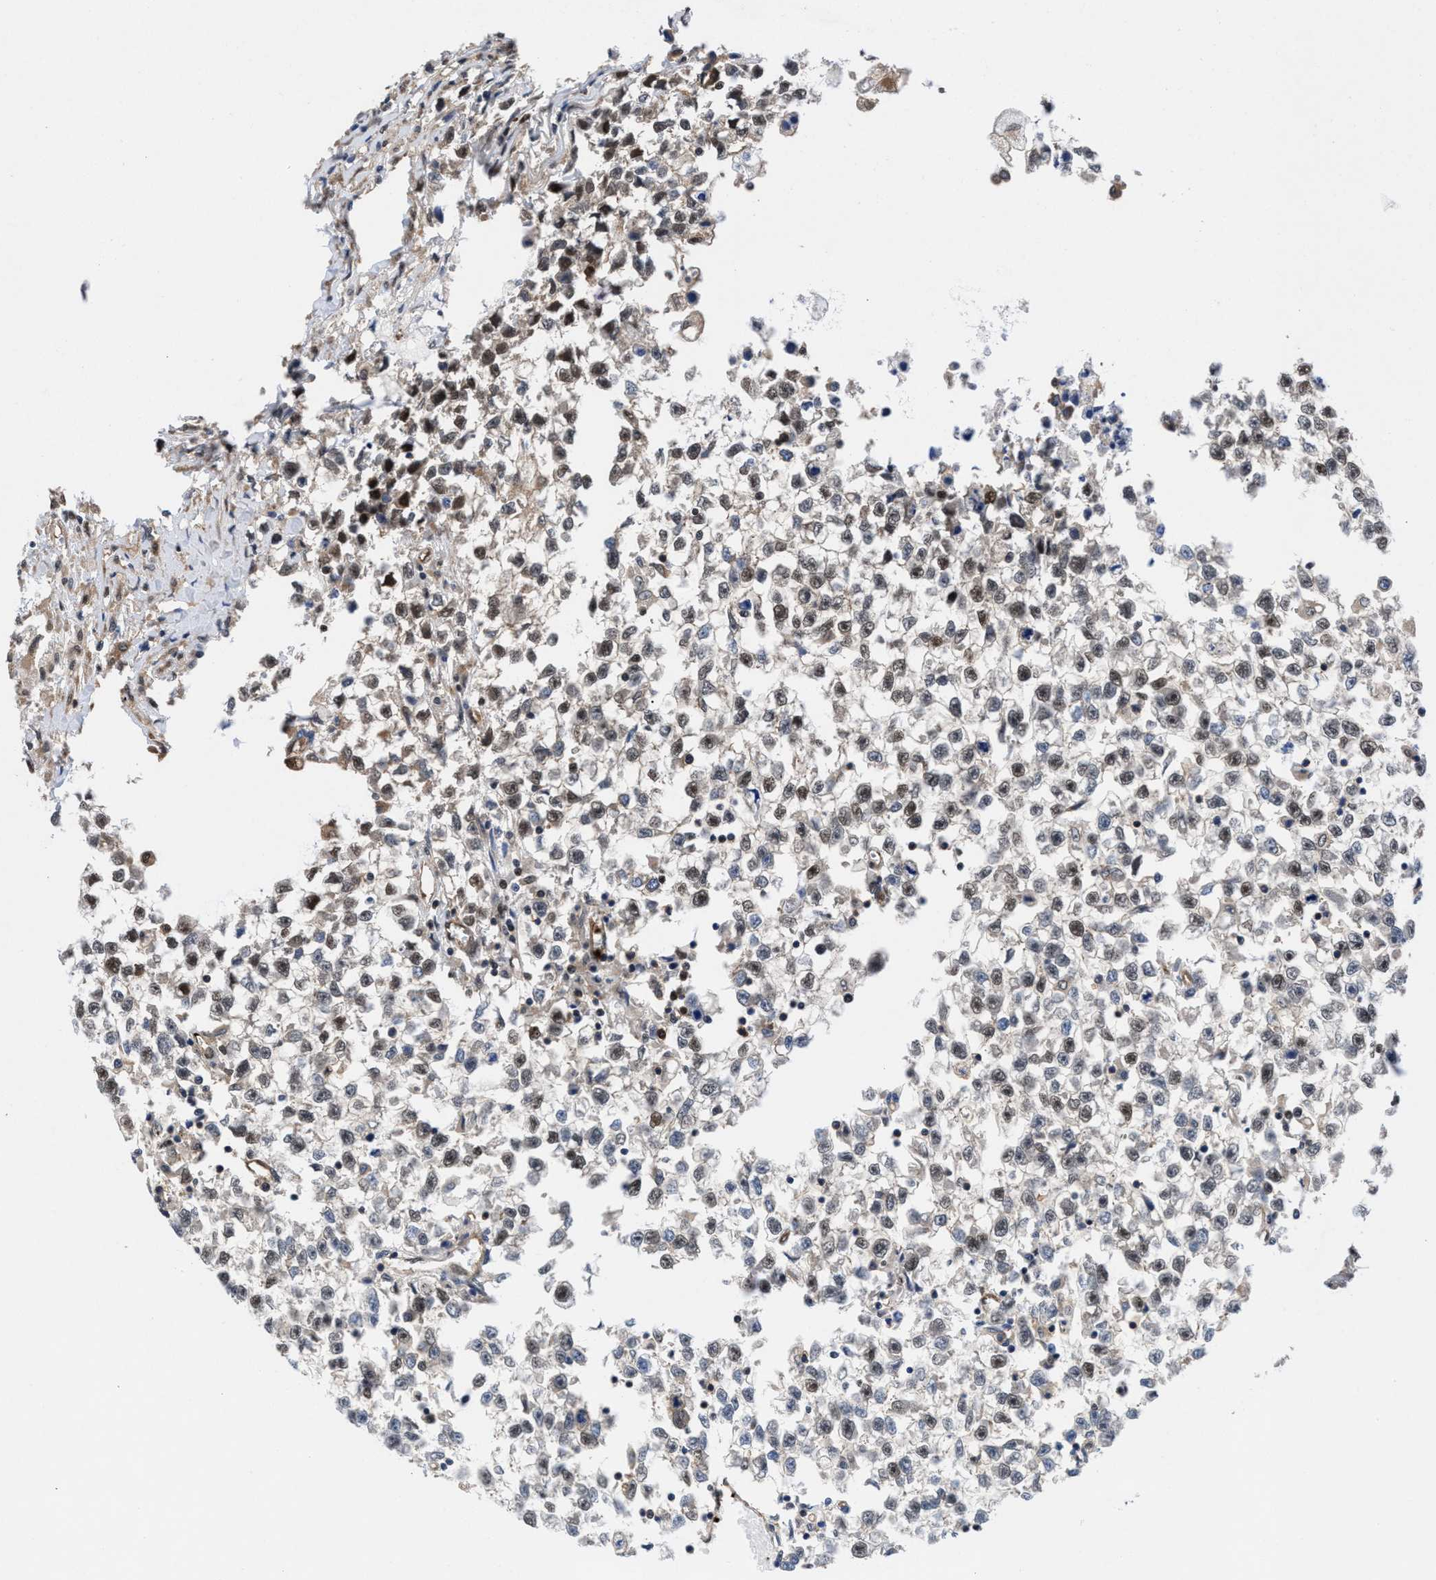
{"staining": {"intensity": "moderate", "quantity": "25%-75%", "location": "nuclear"}, "tissue": "testis cancer", "cell_type": "Tumor cells", "image_type": "cancer", "snomed": [{"axis": "morphology", "description": "Seminoma, NOS"}, {"axis": "morphology", "description": "Carcinoma, Embryonal, NOS"}, {"axis": "topography", "description": "Testis"}], "caption": "A photomicrograph showing moderate nuclear staining in approximately 25%-75% of tumor cells in testis cancer, as visualized by brown immunohistochemical staining.", "gene": "ACLY", "patient": {"sex": "male", "age": 51}}